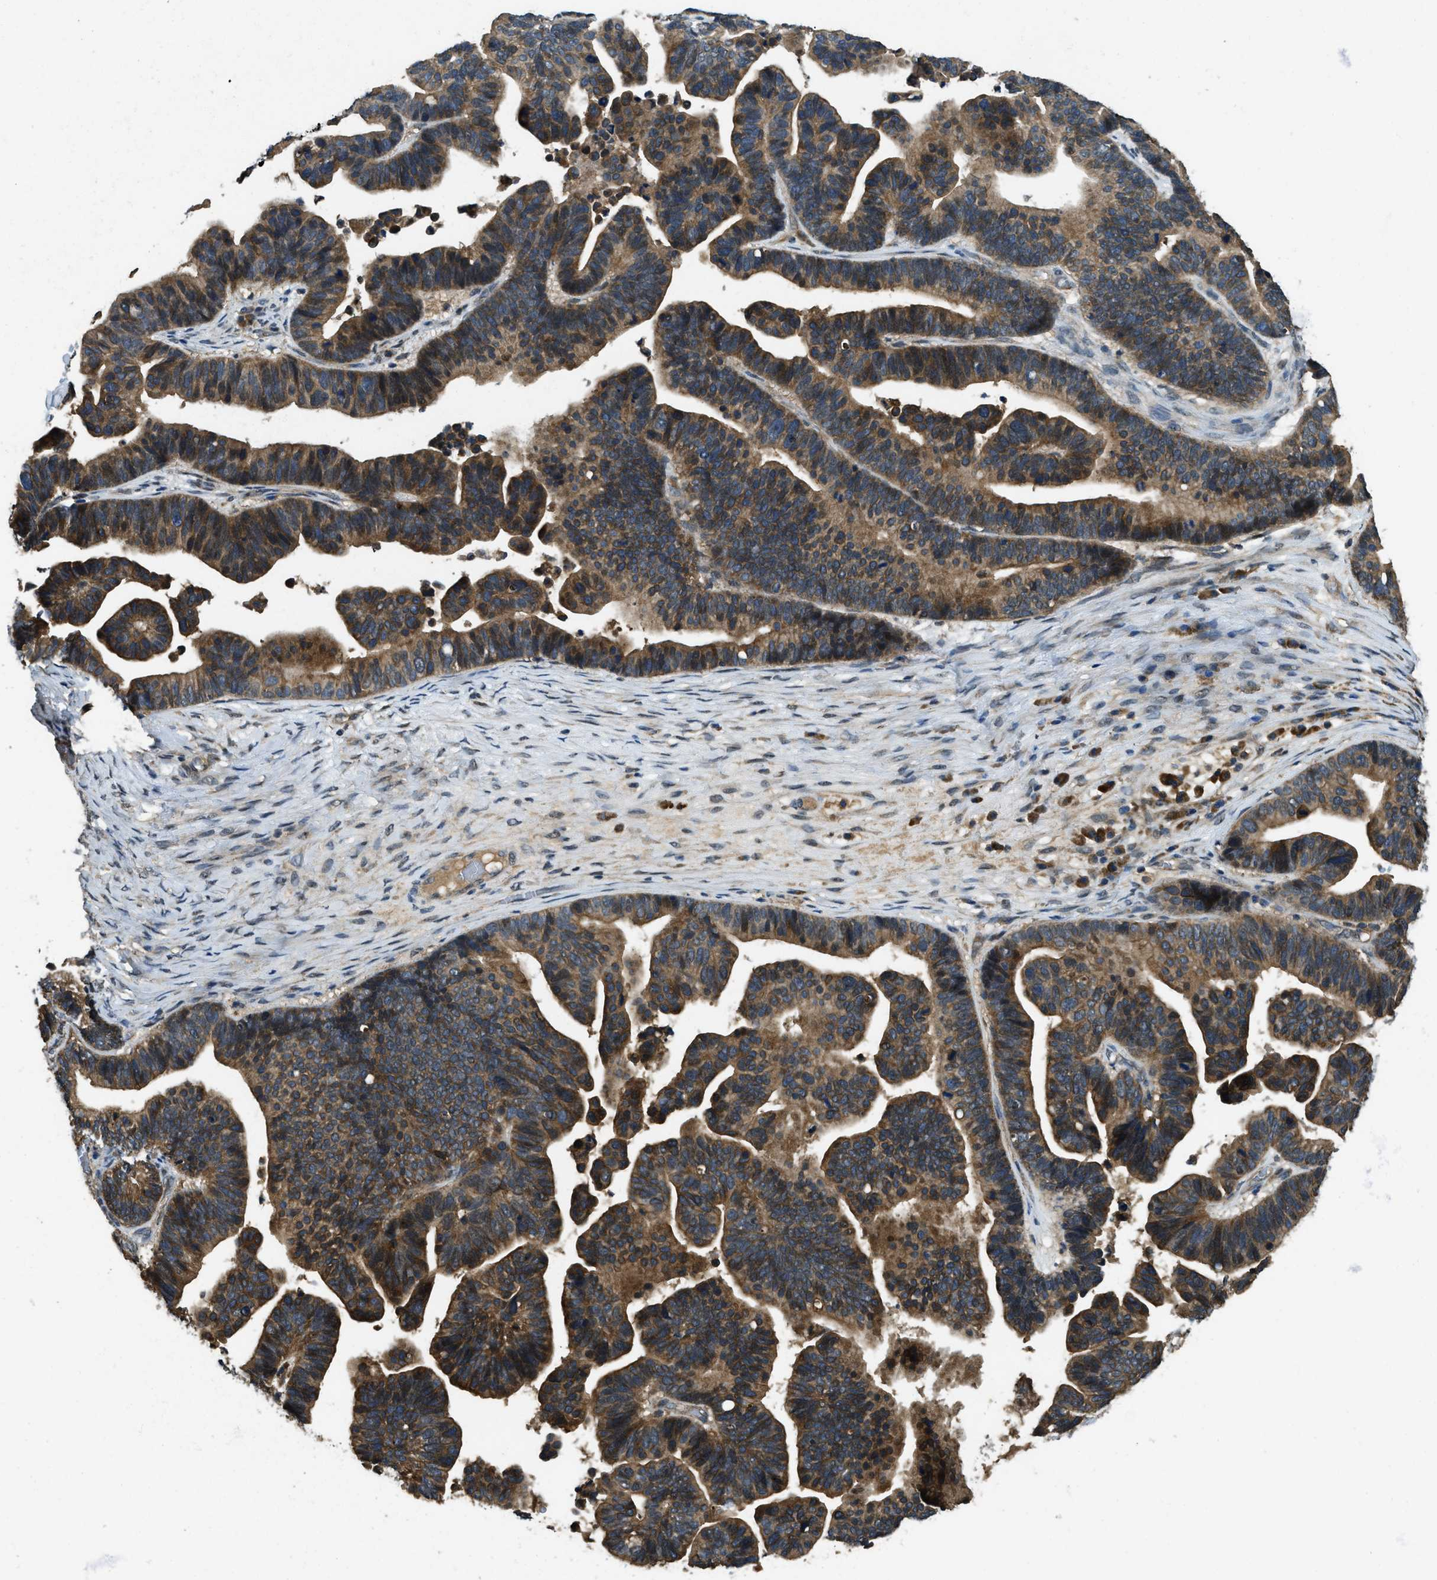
{"staining": {"intensity": "strong", "quantity": "25%-75%", "location": "cytoplasmic/membranous"}, "tissue": "ovarian cancer", "cell_type": "Tumor cells", "image_type": "cancer", "snomed": [{"axis": "morphology", "description": "Cystadenocarcinoma, serous, NOS"}, {"axis": "topography", "description": "Ovary"}], "caption": "Immunohistochemistry staining of ovarian serous cystadenocarcinoma, which displays high levels of strong cytoplasmic/membranous positivity in approximately 25%-75% of tumor cells indicating strong cytoplasmic/membranous protein positivity. The staining was performed using DAB (3,3'-diaminobenzidine) (brown) for protein detection and nuclei were counterstained in hematoxylin (blue).", "gene": "ATP8B1", "patient": {"sex": "female", "age": 56}}